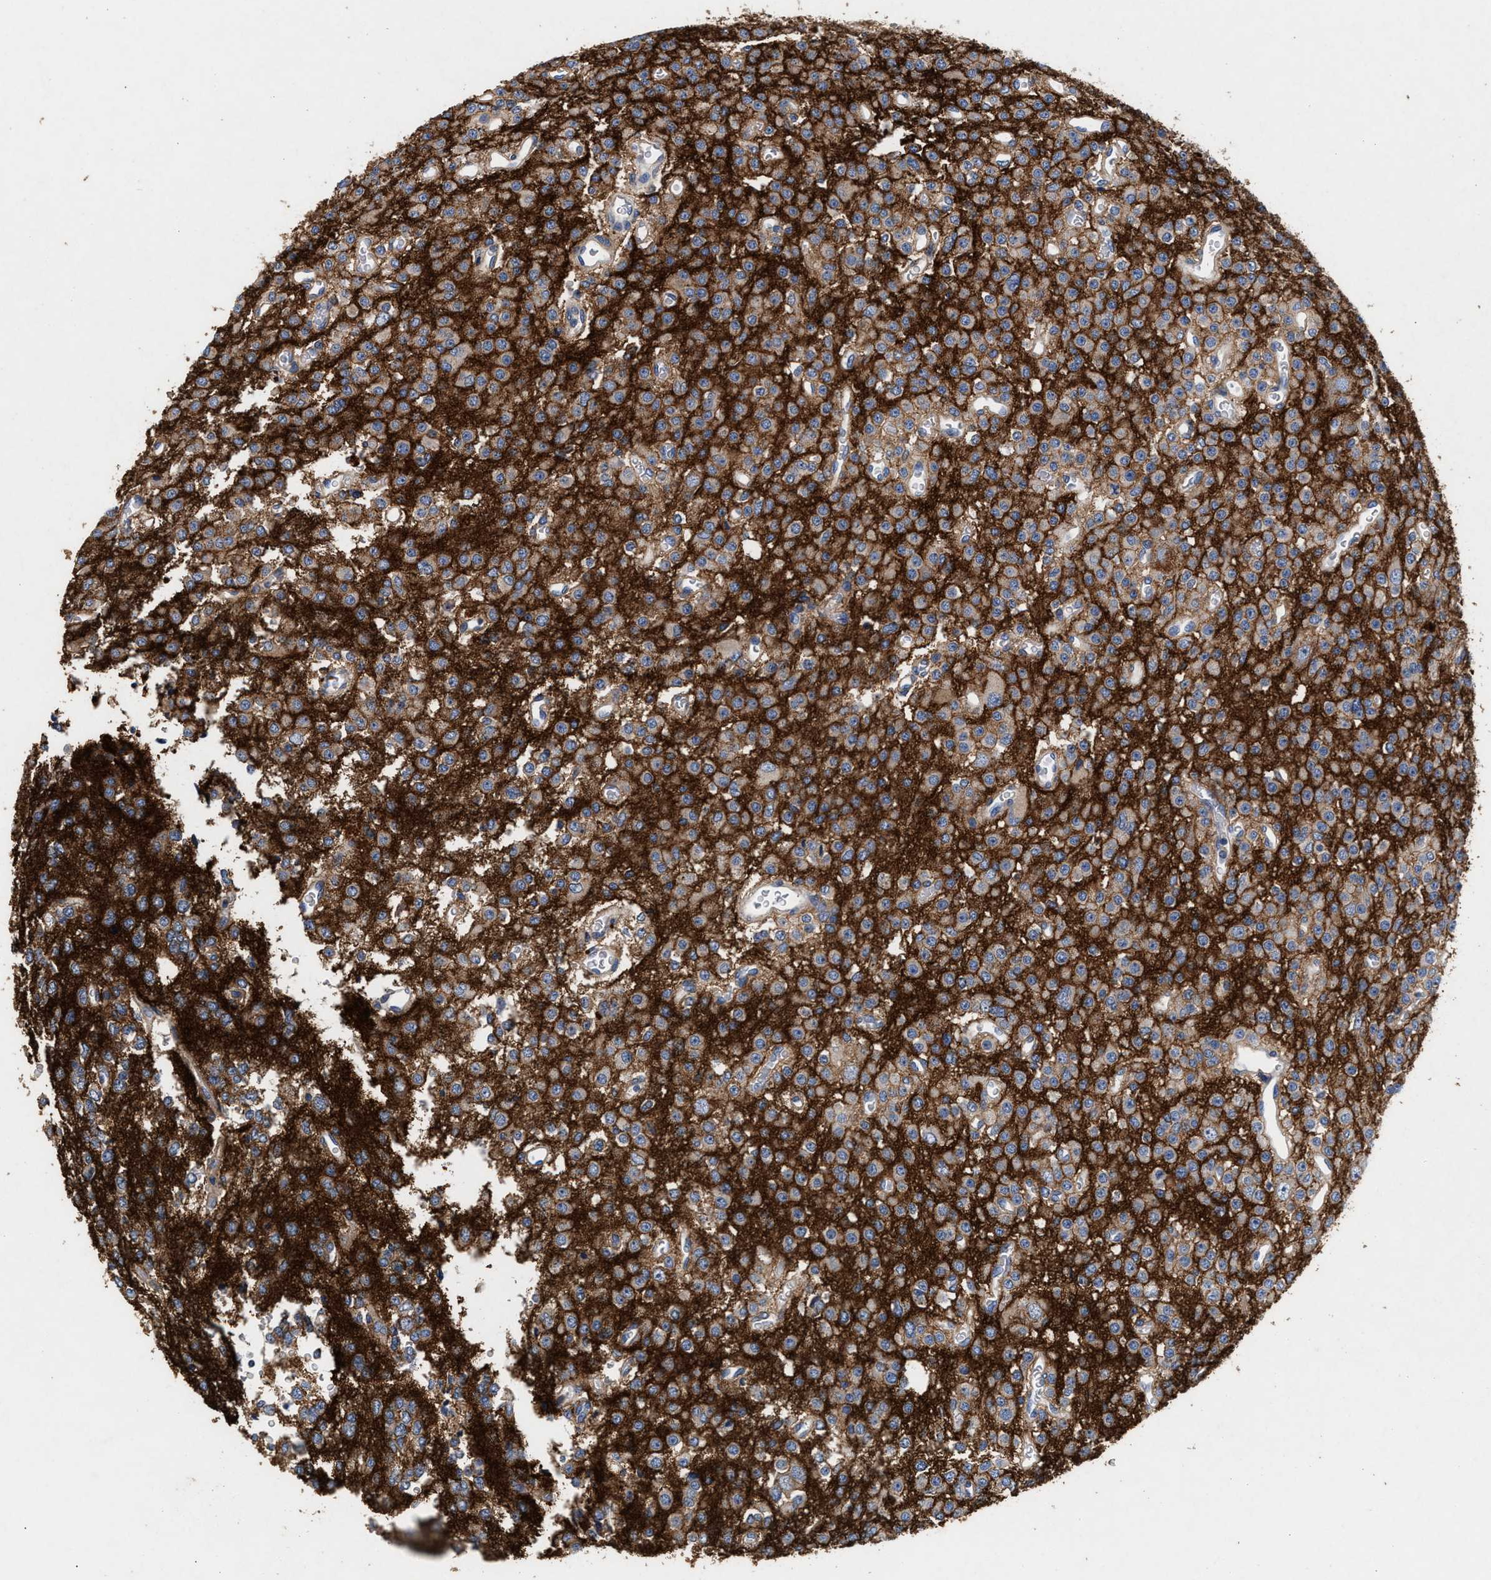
{"staining": {"intensity": "weak", "quantity": "<25%", "location": "cytoplasmic/membranous"}, "tissue": "glioma", "cell_type": "Tumor cells", "image_type": "cancer", "snomed": [{"axis": "morphology", "description": "Glioma, malignant, Low grade"}, {"axis": "topography", "description": "Brain"}], "caption": "Immunohistochemistry of human glioma displays no positivity in tumor cells. The staining is performed using DAB (3,3'-diaminobenzidine) brown chromogen with nuclei counter-stained in using hematoxylin.", "gene": "GNAI3", "patient": {"sex": "male", "age": 38}}